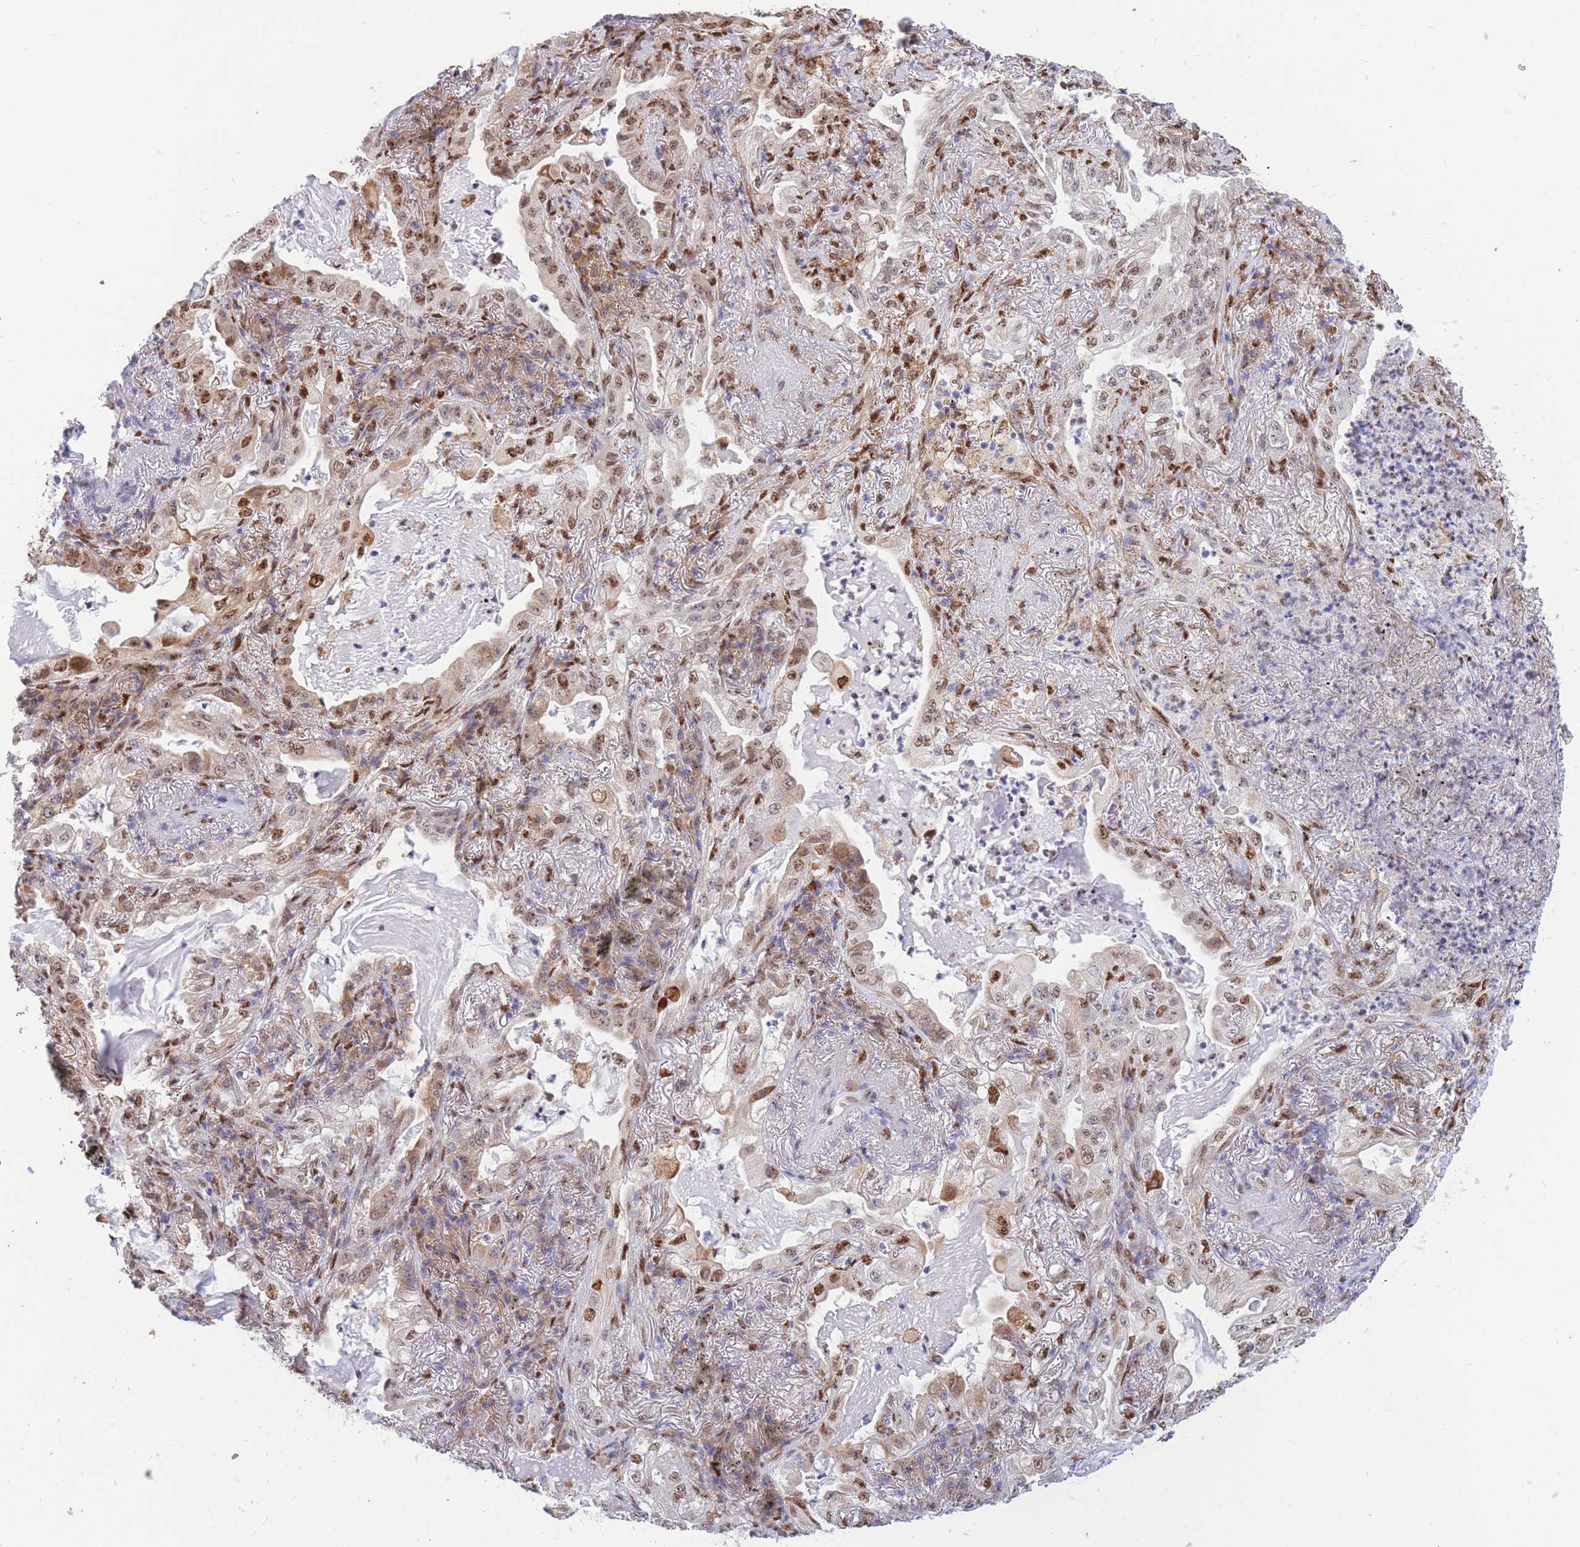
{"staining": {"intensity": "weak", "quantity": ">75%", "location": "cytoplasmic/membranous,nuclear"}, "tissue": "lung cancer", "cell_type": "Tumor cells", "image_type": "cancer", "snomed": [{"axis": "morphology", "description": "Adenocarcinoma, NOS"}, {"axis": "topography", "description": "Lung"}], "caption": "Immunohistochemistry micrograph of lung cancer stained for a protein (brown), which shows low levels of weak cytoplasmic/membranous and nuclear staining in about >75% of tumor cells.", "gene": "FAM153A", "patient": {"sex": "female", "age": 73}}